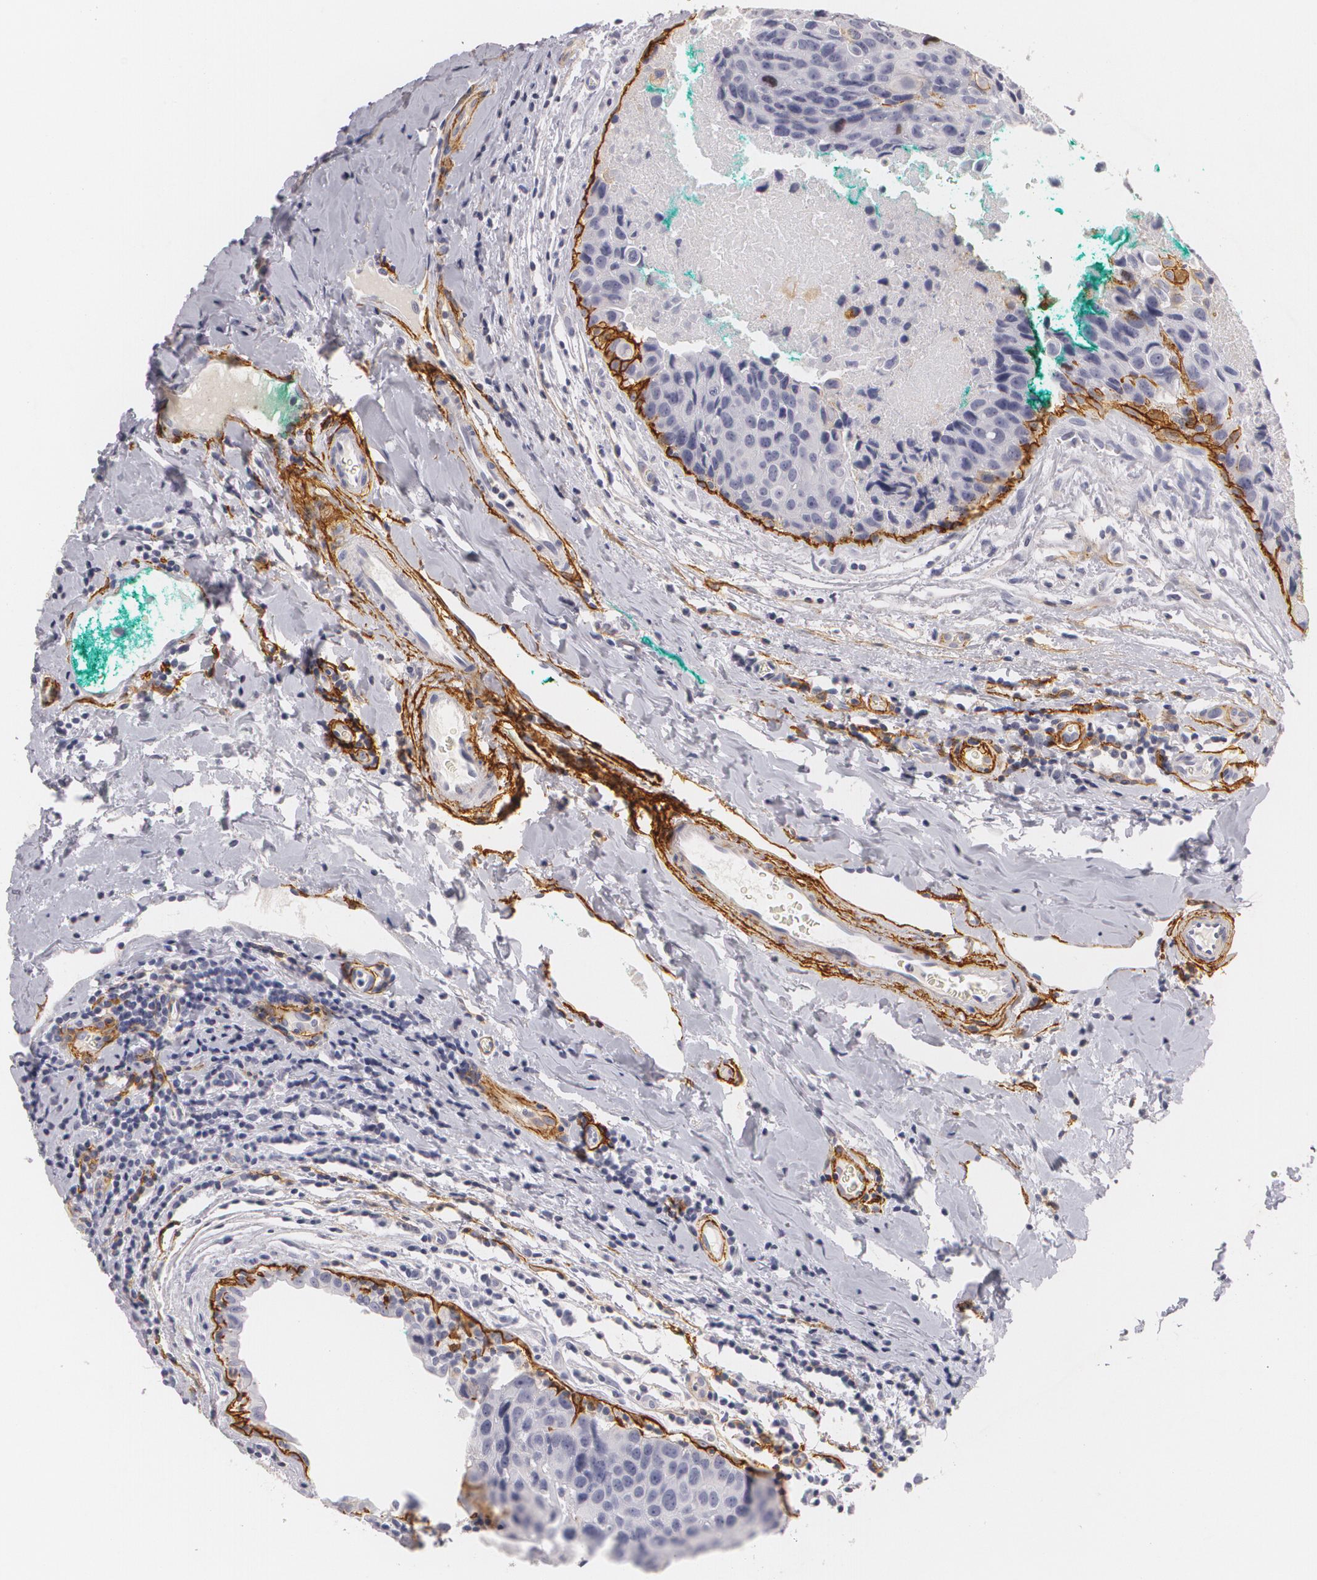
{"staining": {"intensity": "moderate", "quantity": "<25%", "location": "cytoplasmic/membranous"}, "tissue": "breast cancer", "cell_type": "Tumor cells", "image_type": "cancer", "snomed": [{"axis": "morphology", "description": "Duct carcinoma"}, {"axis": "topography", "description": "Breast"}], "caption": "Breast invasive ductal carcinoma was stained to show a protein in brown. There is low levels of moderate cytoplasmic/membranous positivity in about <25% of tumor cells.", "gene": "NGFR", "patient": {"sex": "female", "age": 24}}